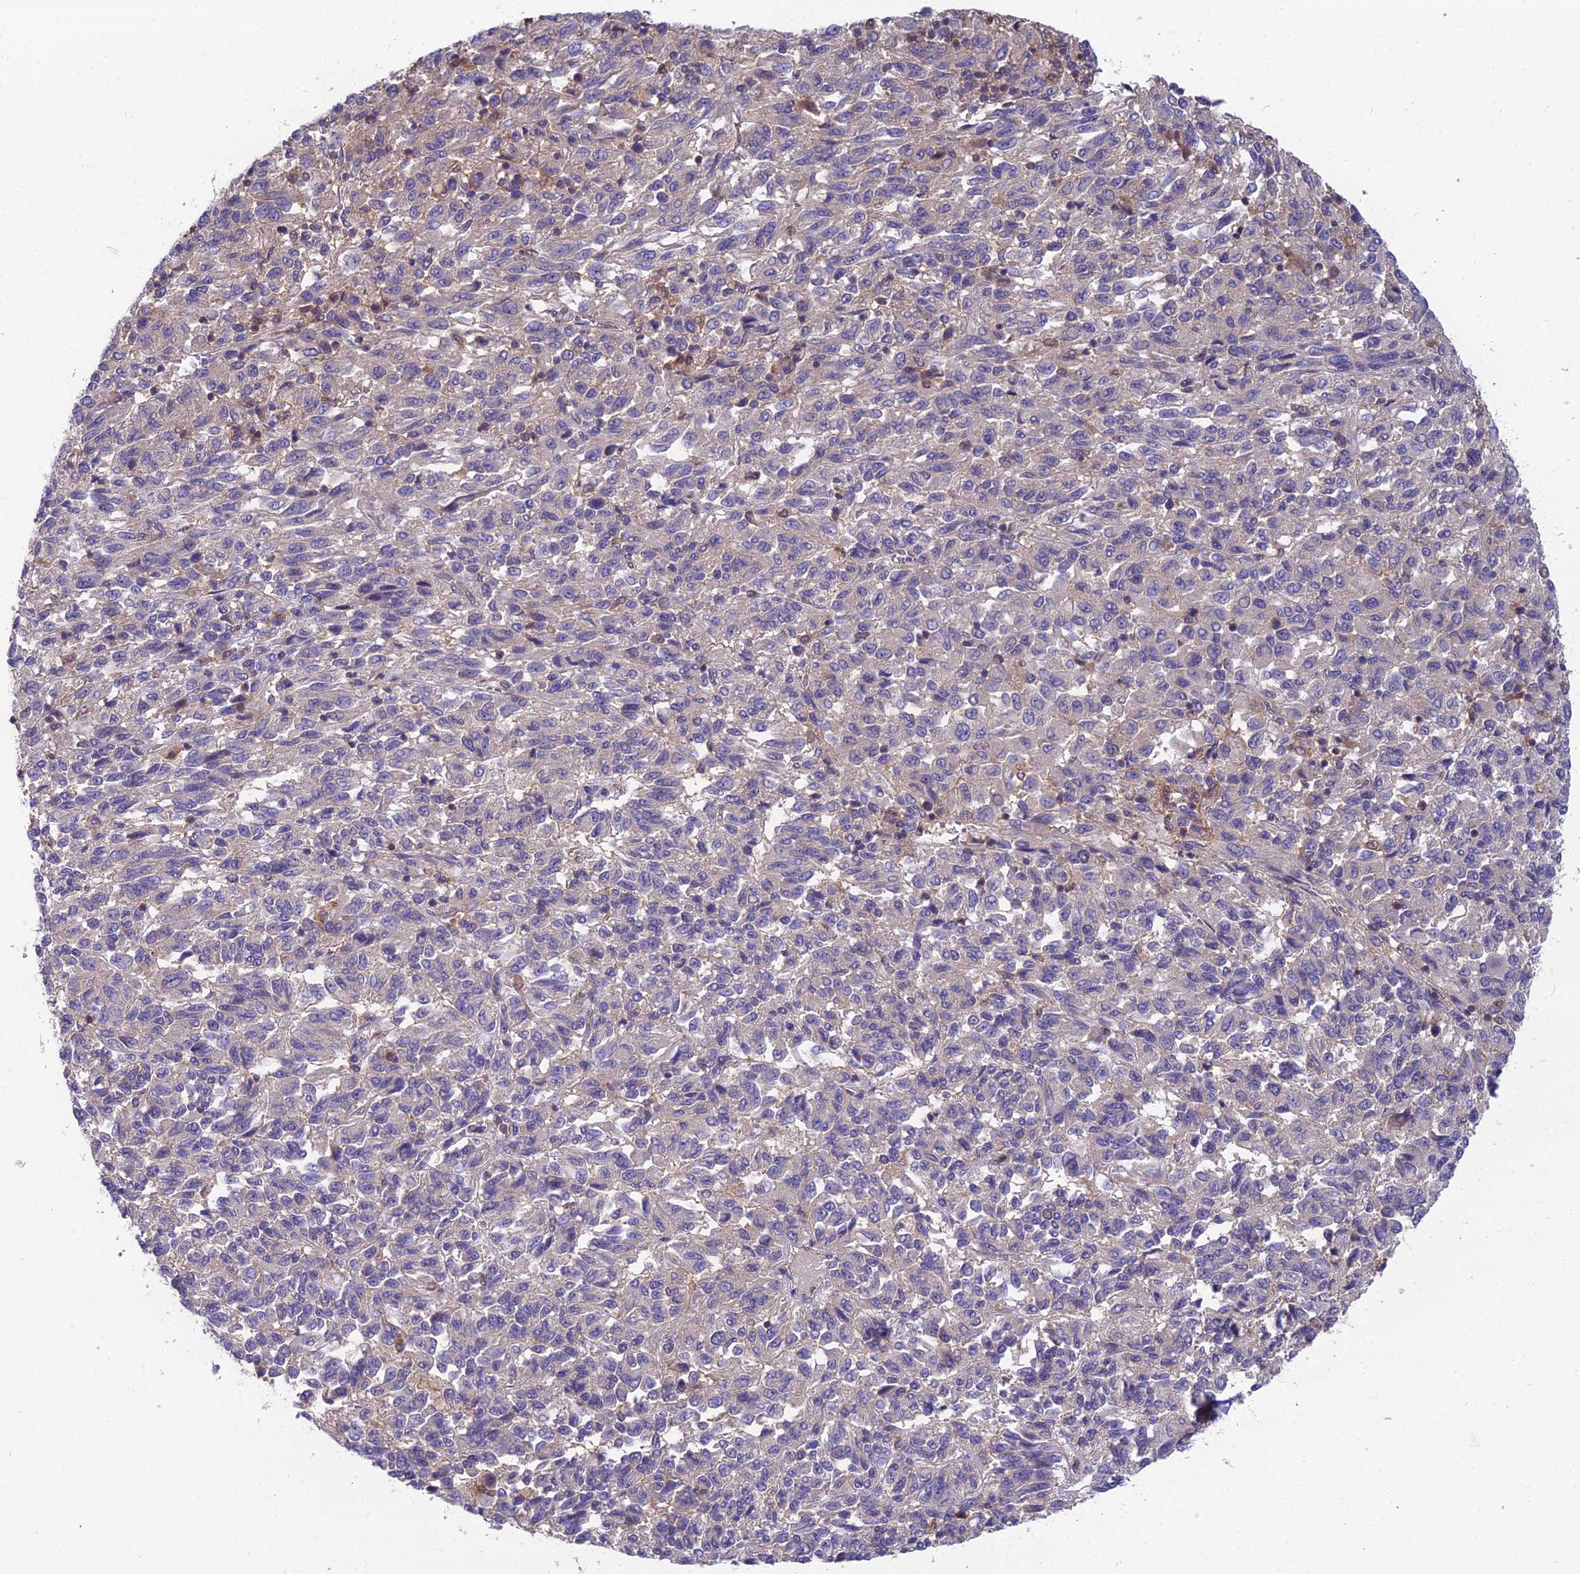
{"staining": {"intensity": "negative", "quantity": "none", "location": "none"}, "tissue": "melanoma", "cell_type": "Tumor cells", "image_type": "cancer", "snomed": [{"axis": "morphology", "description": "Malignant melanoma, Metastatic site"}, {"axis": "topography", "description": "Lung"}], "caption": "Human melanoma stained for a protein using IHC shows no positivity in tumor cells.", "gene": "MVD", "patient": {"sex": "male", "age": 64}}